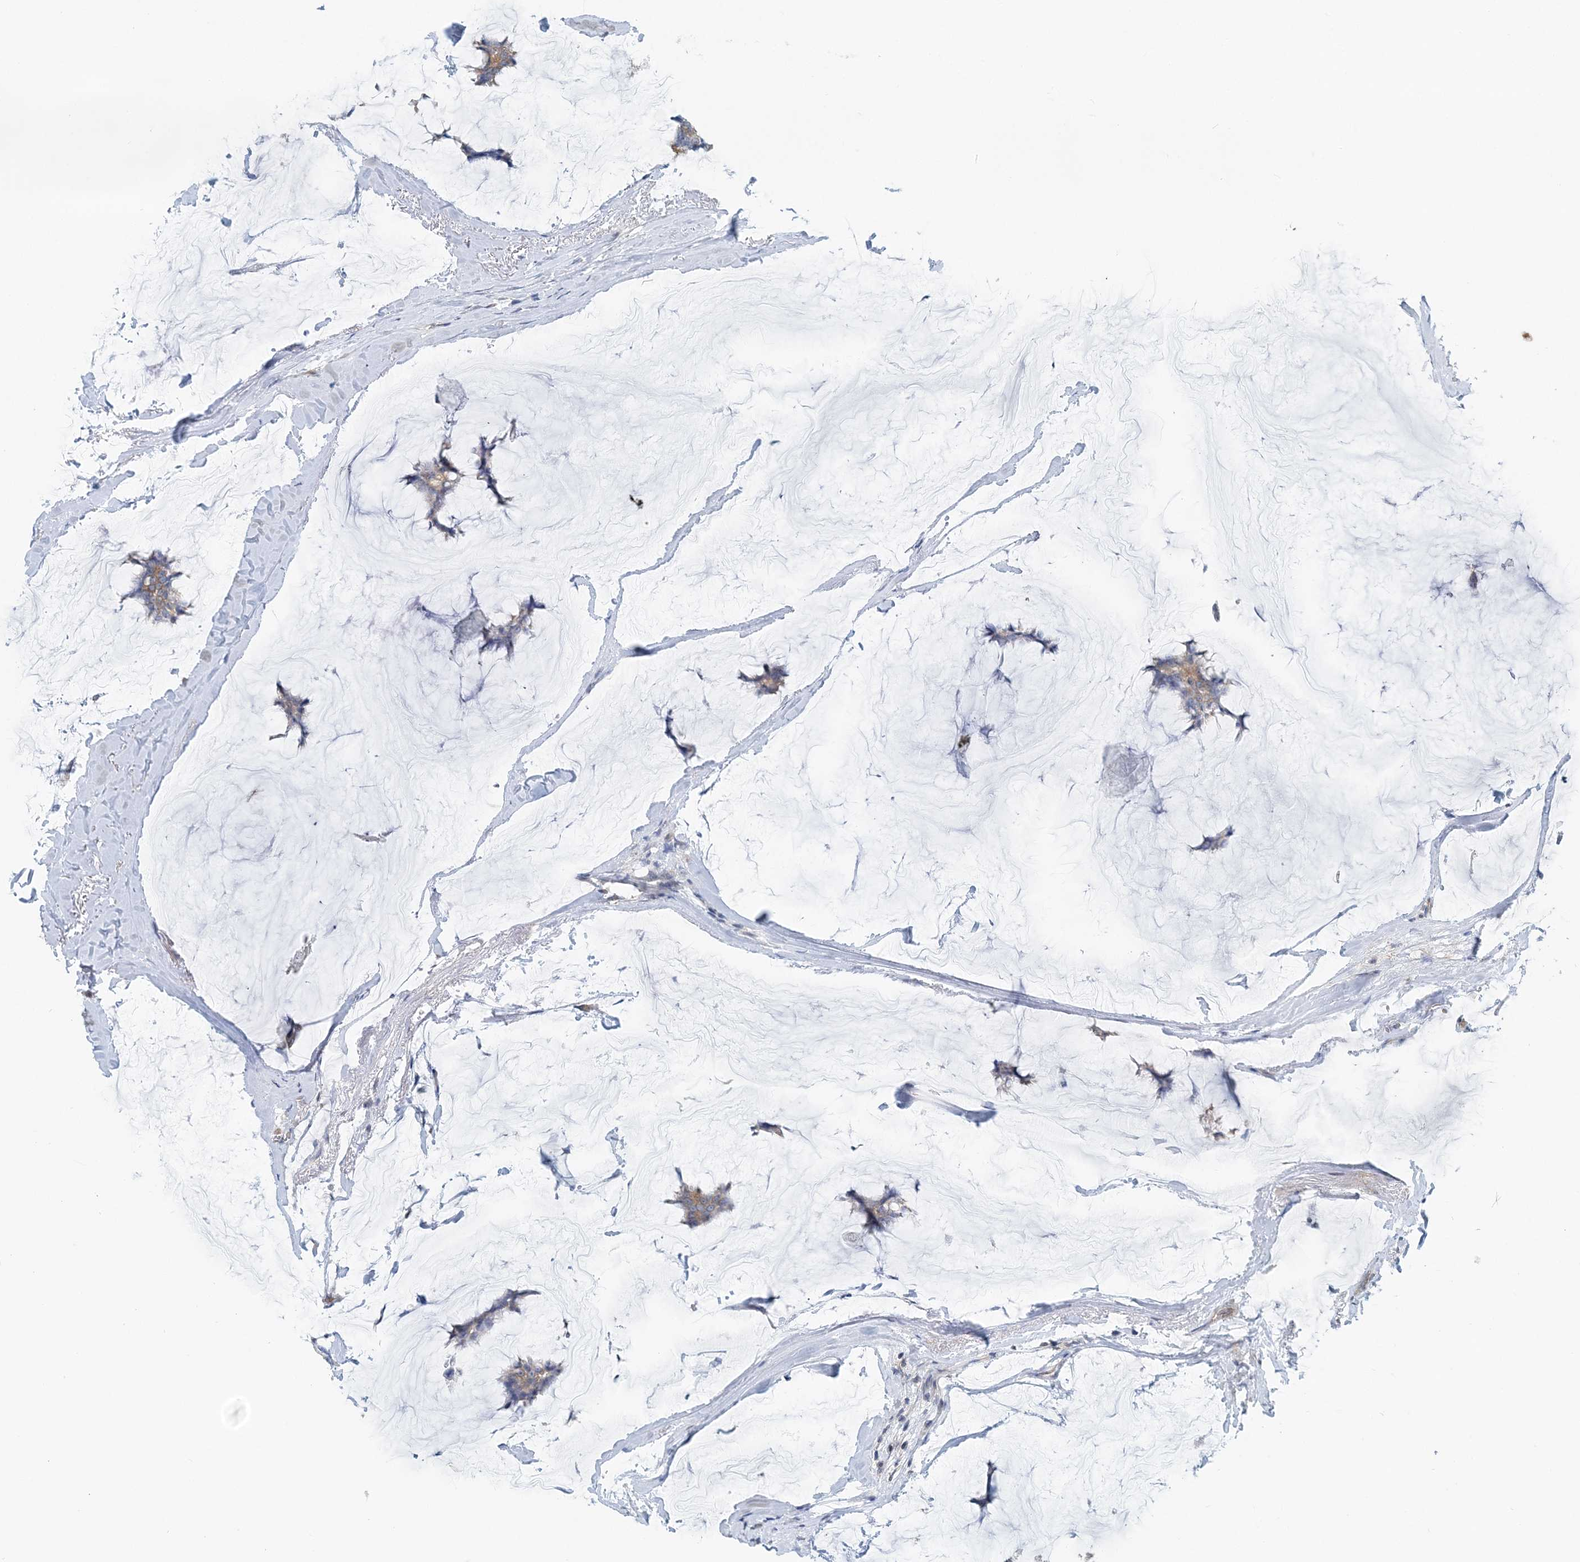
{"staining": {"intensity": "moderate", "quantity": "25%-75%", "location": "cytoplasmic/membranous"}, "tissue": "breast cancer", "cell_type": "Tumor cells", "image_type": "cancer", "snomed": [{"axis": "morphology", "description": "Duct carcinoma"}, {"axis": "topography", "description": "Breast"}], "caption": "Protein analysis of breast cancer tissue shows moderate cytoplasmic/membranous positivity in approximately 25%-75% of tumor cells. Nuclei are stained in blue.", "gene": "MOB4", "patient": {"sex": "female", "age": 93}}